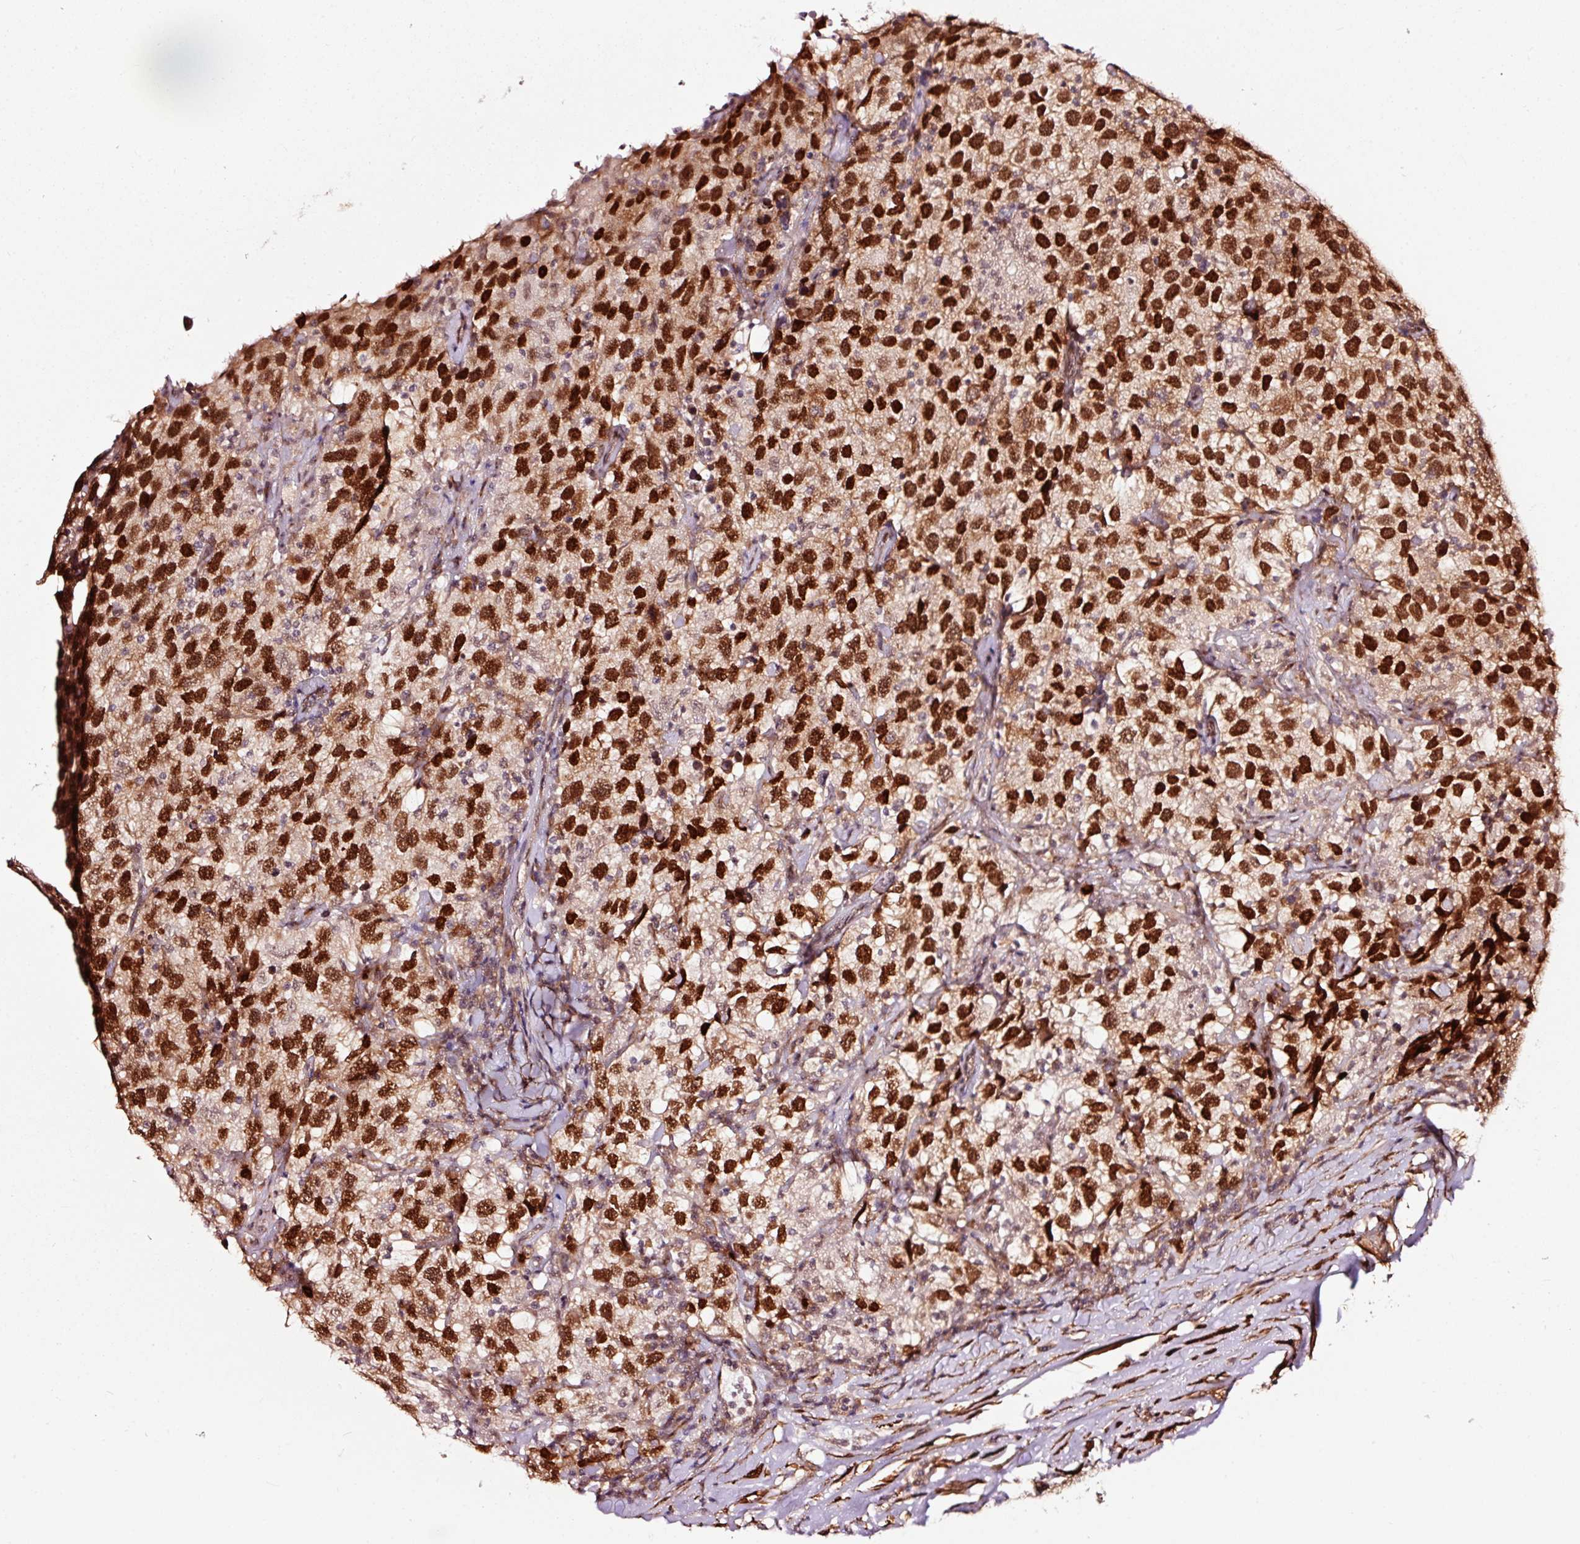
{"staining": {"intensity": "strong", "quantity": ">75%", "location": "nuclear"}, "tissue": "testis cancer", "cell_type": "Tumor cells", "image_type": "cancer", "snomed": [{"axis": "morphology", "description": "Seminoma, NOS"}, {"axis": "topography", "description": "Testis"}], "caption": "Immunohistochemistry (IHC) photomicrograph of neoplastic tissue: testis seminoma stained using immunohistochemistry (IHC) demonstrates high levels of strong protein expression localized specifically in the nuclear of tumor cells, appearing as a nuclear brown color.", "gene": "TPM1", "patient": {"sex": "male", "age": 41}}